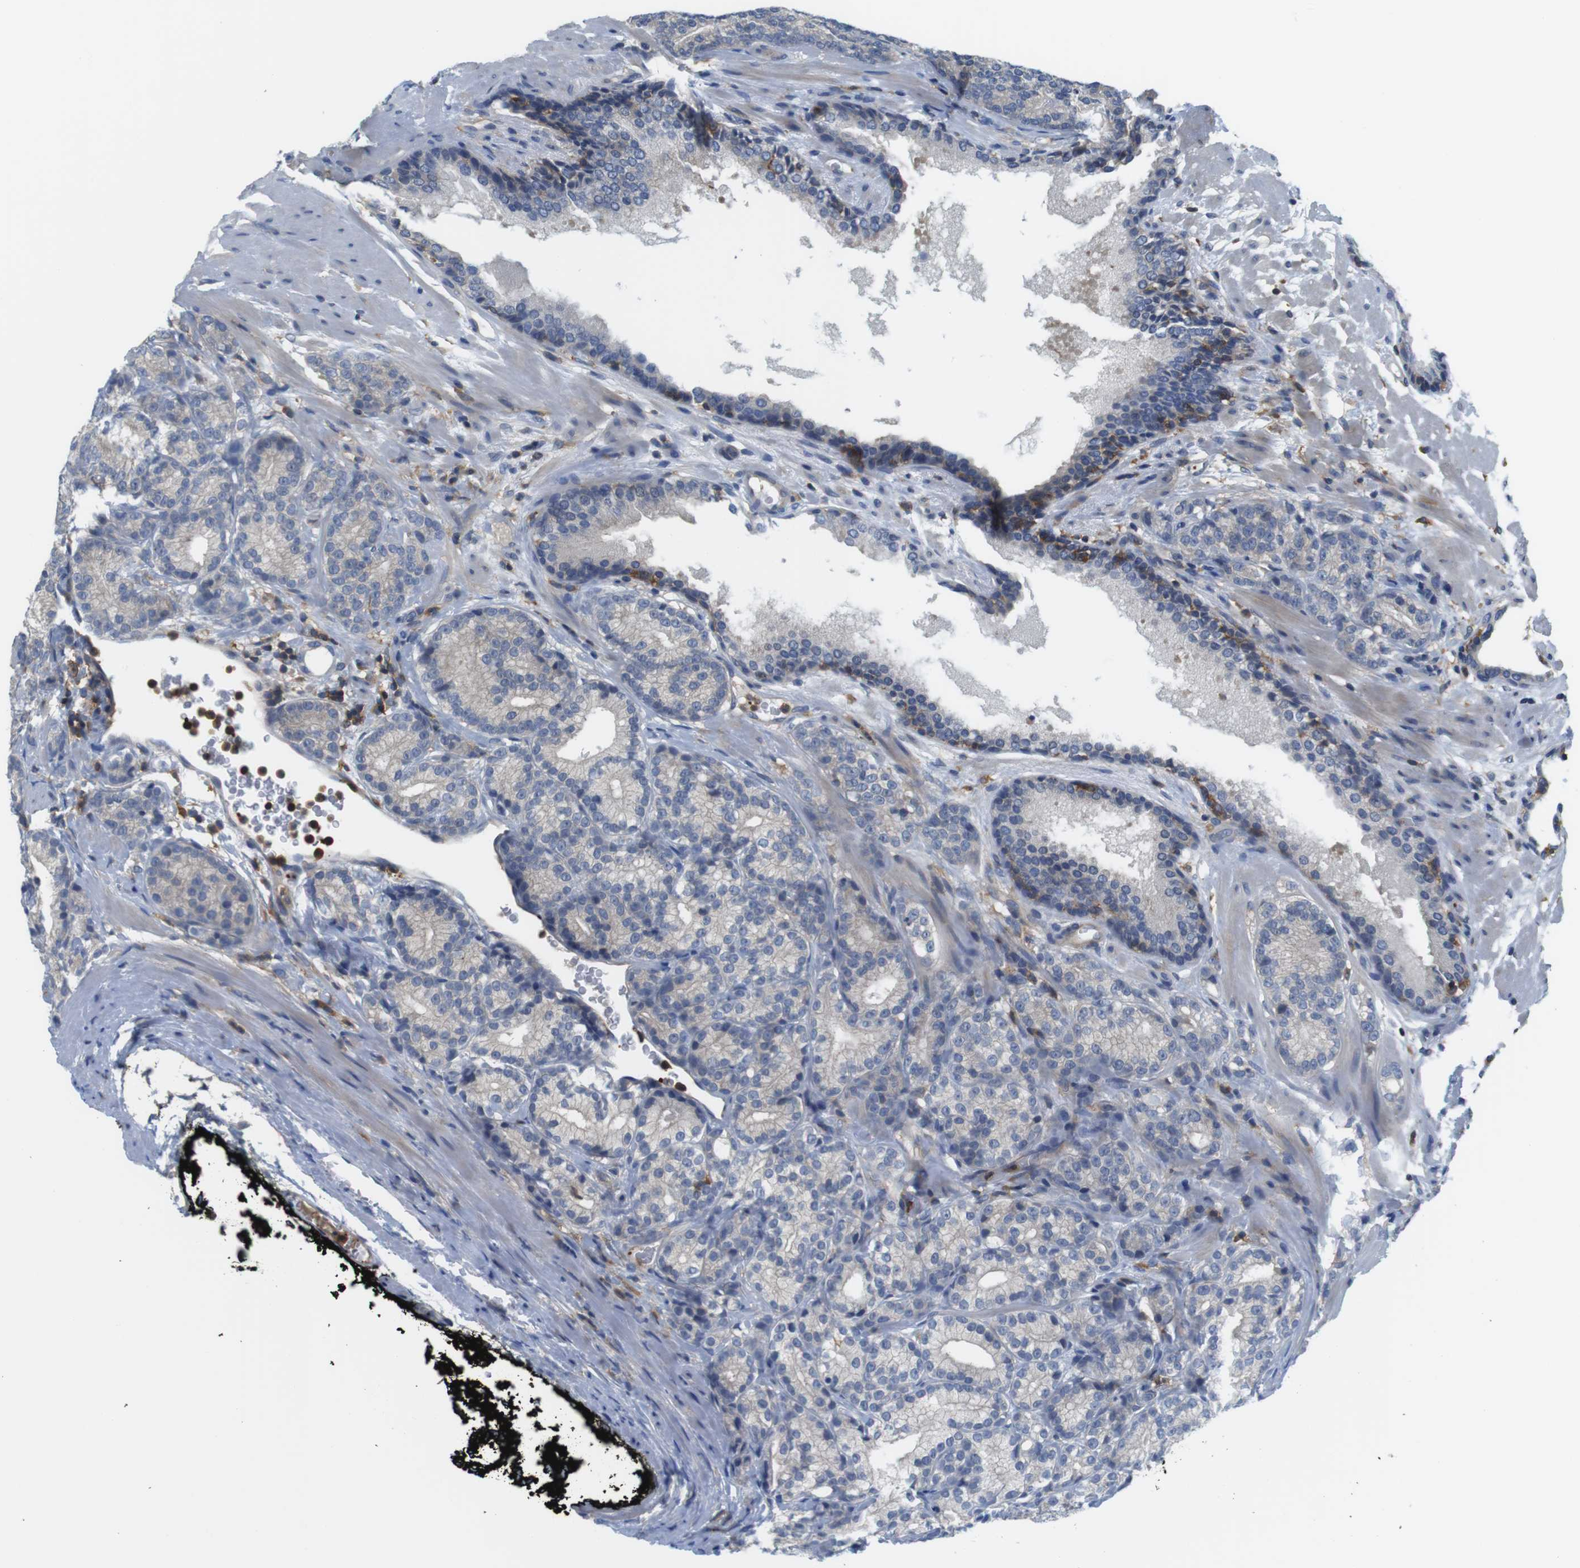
{"staining": {"intensity": "negative", "quantity": "none", "location": "none"}, "tissue": "prostate cancer", "cell_type": "Tumor cells", "image_type": "cancer", "snomed": [{"axis": "morphology", "description": "Adenocarcinoma, High grade"}, {"axis": "topography", "description": "Prostate"}], "caption": "Micrograph shows no significant protein staining in tumor cells of prostate cancer (high-grade adenocarcinoma).", "gene": "HERPUD2", "patient": {"sex": "male", "age": 61}}